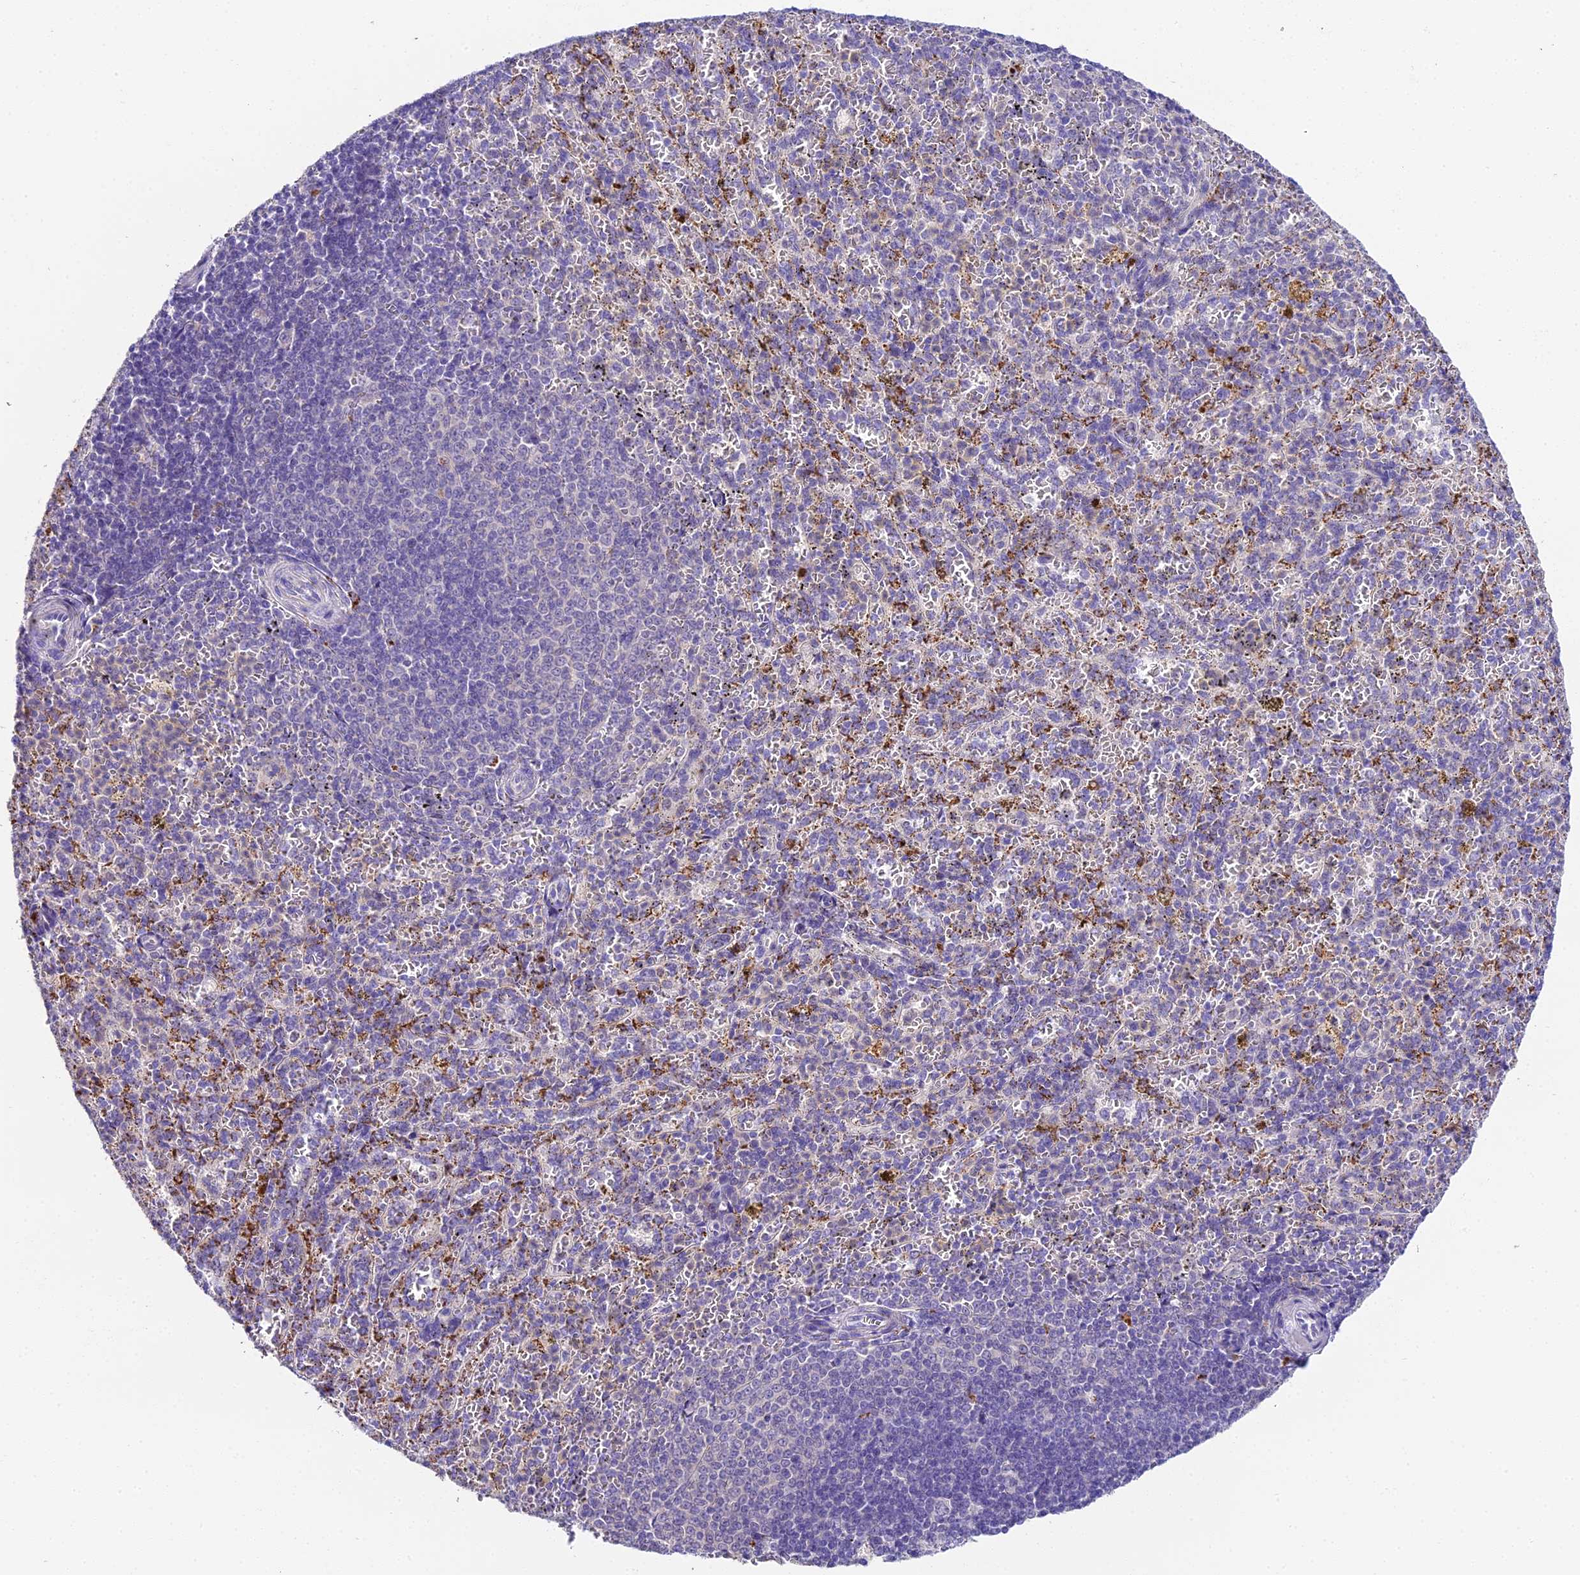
{"staining": {"intensity": "negative", "quantity": "none", "location": "none"}, "tissue": "spleen", "cell_type": "Cells in red pulp", "image_type": "normal", "snomed": [{"axis": "morphology", "description": "Normal tissue, NOS"}, {"axis": "topography", "description": "Spleen"}], "caption": "This is an immunohistochemistry histopathology image of unremarkable human spleen. There is no positivity in cells in red pulp.", "gene": "LYPD6", "patient": {"sex": "female", "age": 21}}